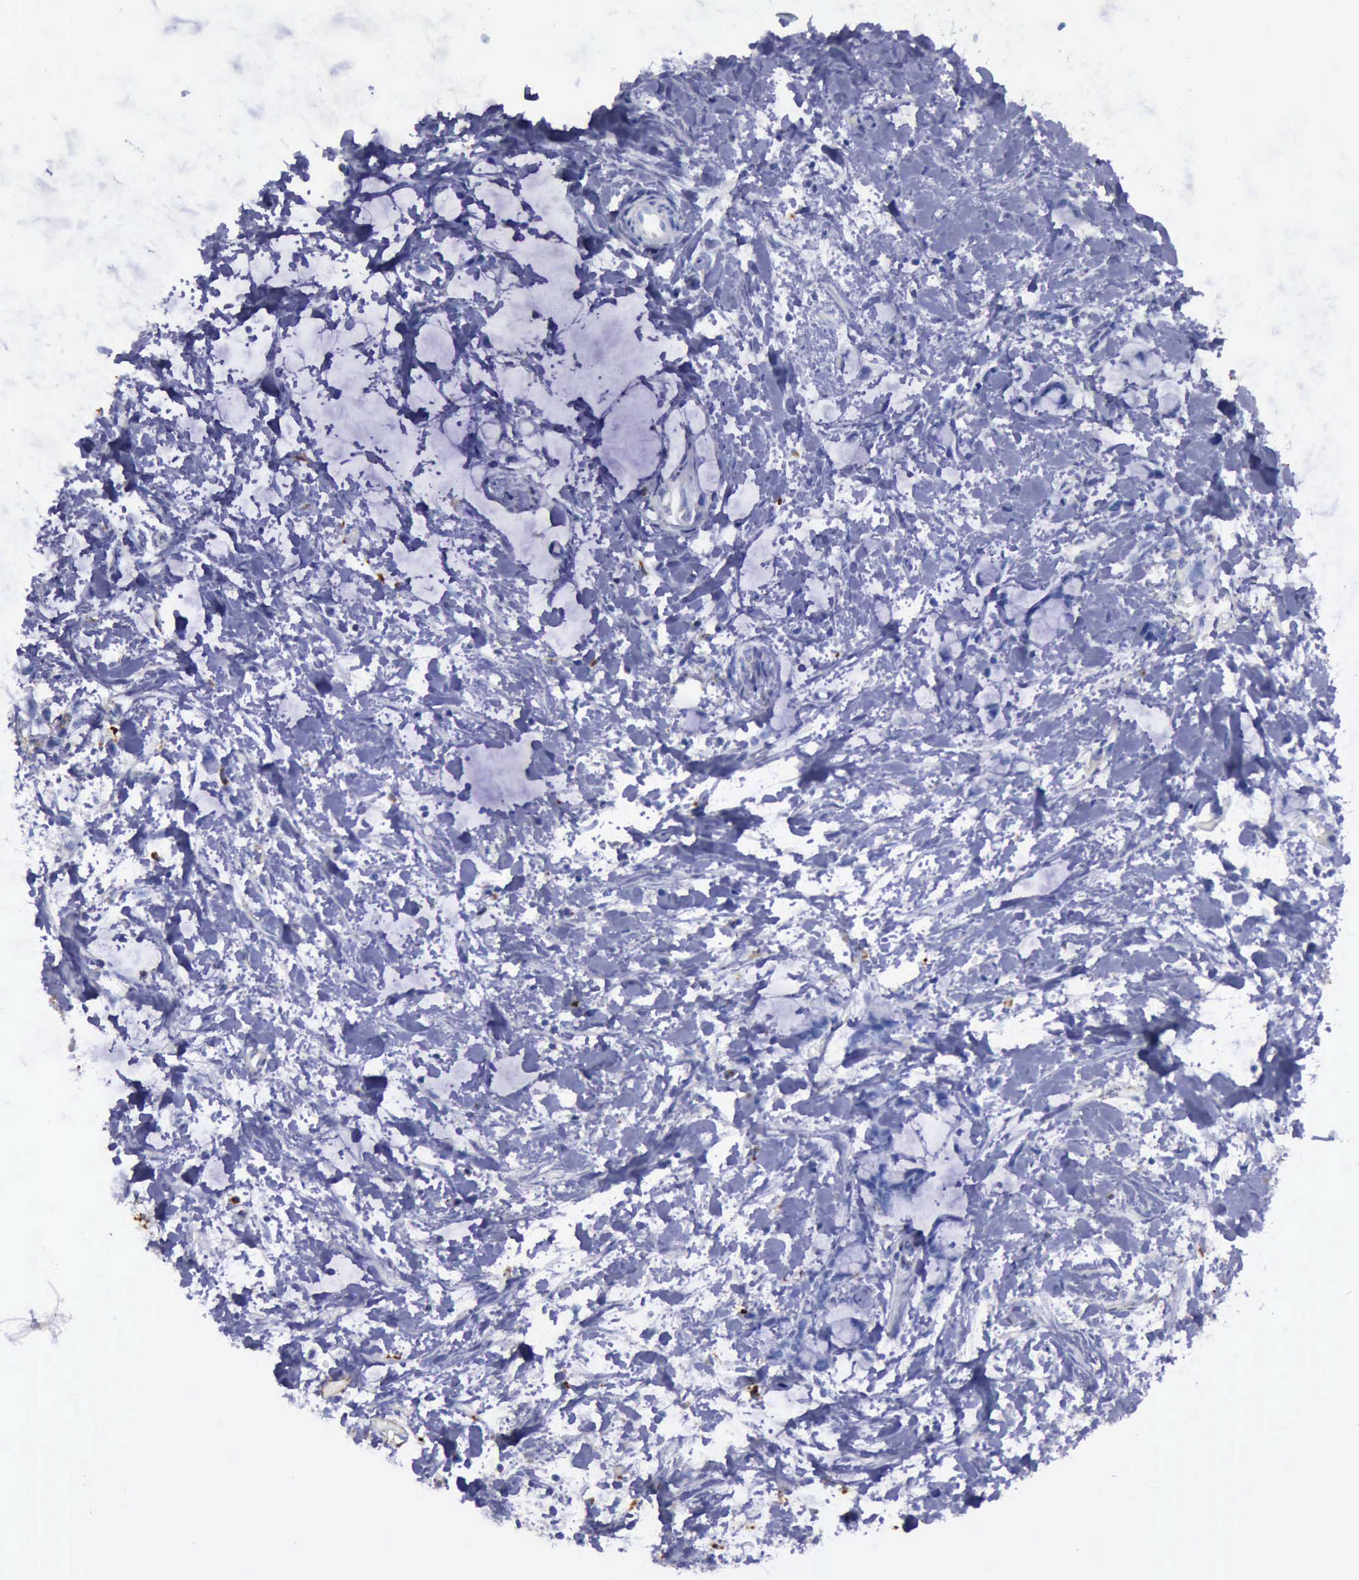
{"staining": {"intensity": "negative", "quantity": "none", "location": "none"}, "tissue": "colorectal cancer", "cell_type": "Tumor cells", "image_type": "cancer", "snomed": [{"axis": "morphology", "description": "Normal tissue, NOS"}, {"axis": "morphology", "description": "Adenocarcinoma, NOS"}, {"axis": "topography", "description": "Colon"}, {"axis": "topography", "description": "Peripheral nerve tissue"}], "caption": "IHC of human colorectal cancer exhibits no positivity in tumor cells.", "gene": "CTSD", "patient": {"sex": "male", "age": 14}}